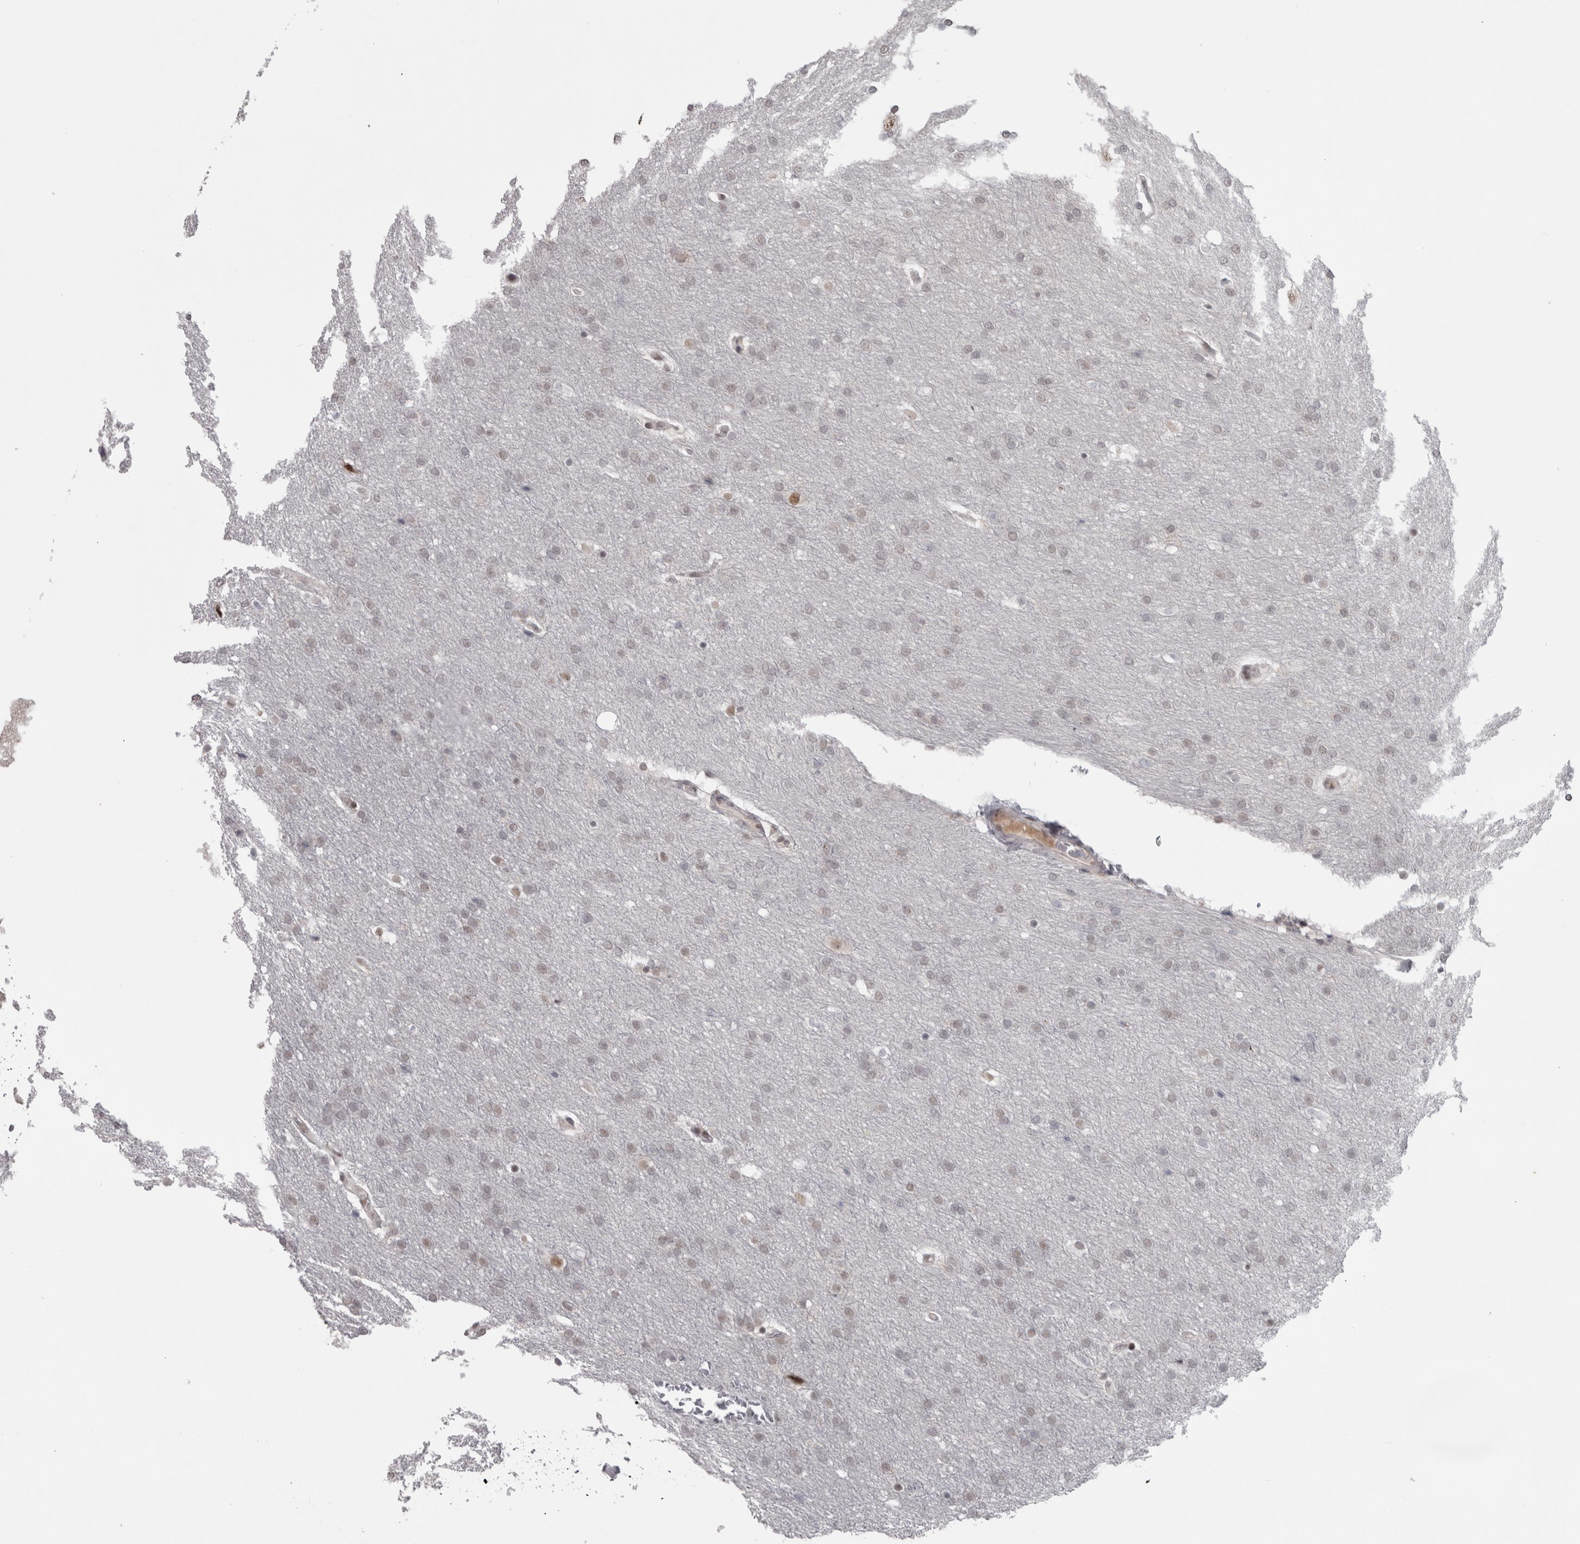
{"staining": {"intensity": "negative", "quantity": "none", "location": "none"}, "tissue": "glioma", "cell_type": "Tumor cells", "image_type": "cancer", "snomed": [{"axis": "morphology", "description": "Glioma, malignant, Low grade"}, {"axis": "topography", "description": "Brain"}], "caption": "Tumor cells show no significant expression in malignant glioma (low-grade).", "gene": "MICU3", "patient": {"sex": "female", "age": 37}}